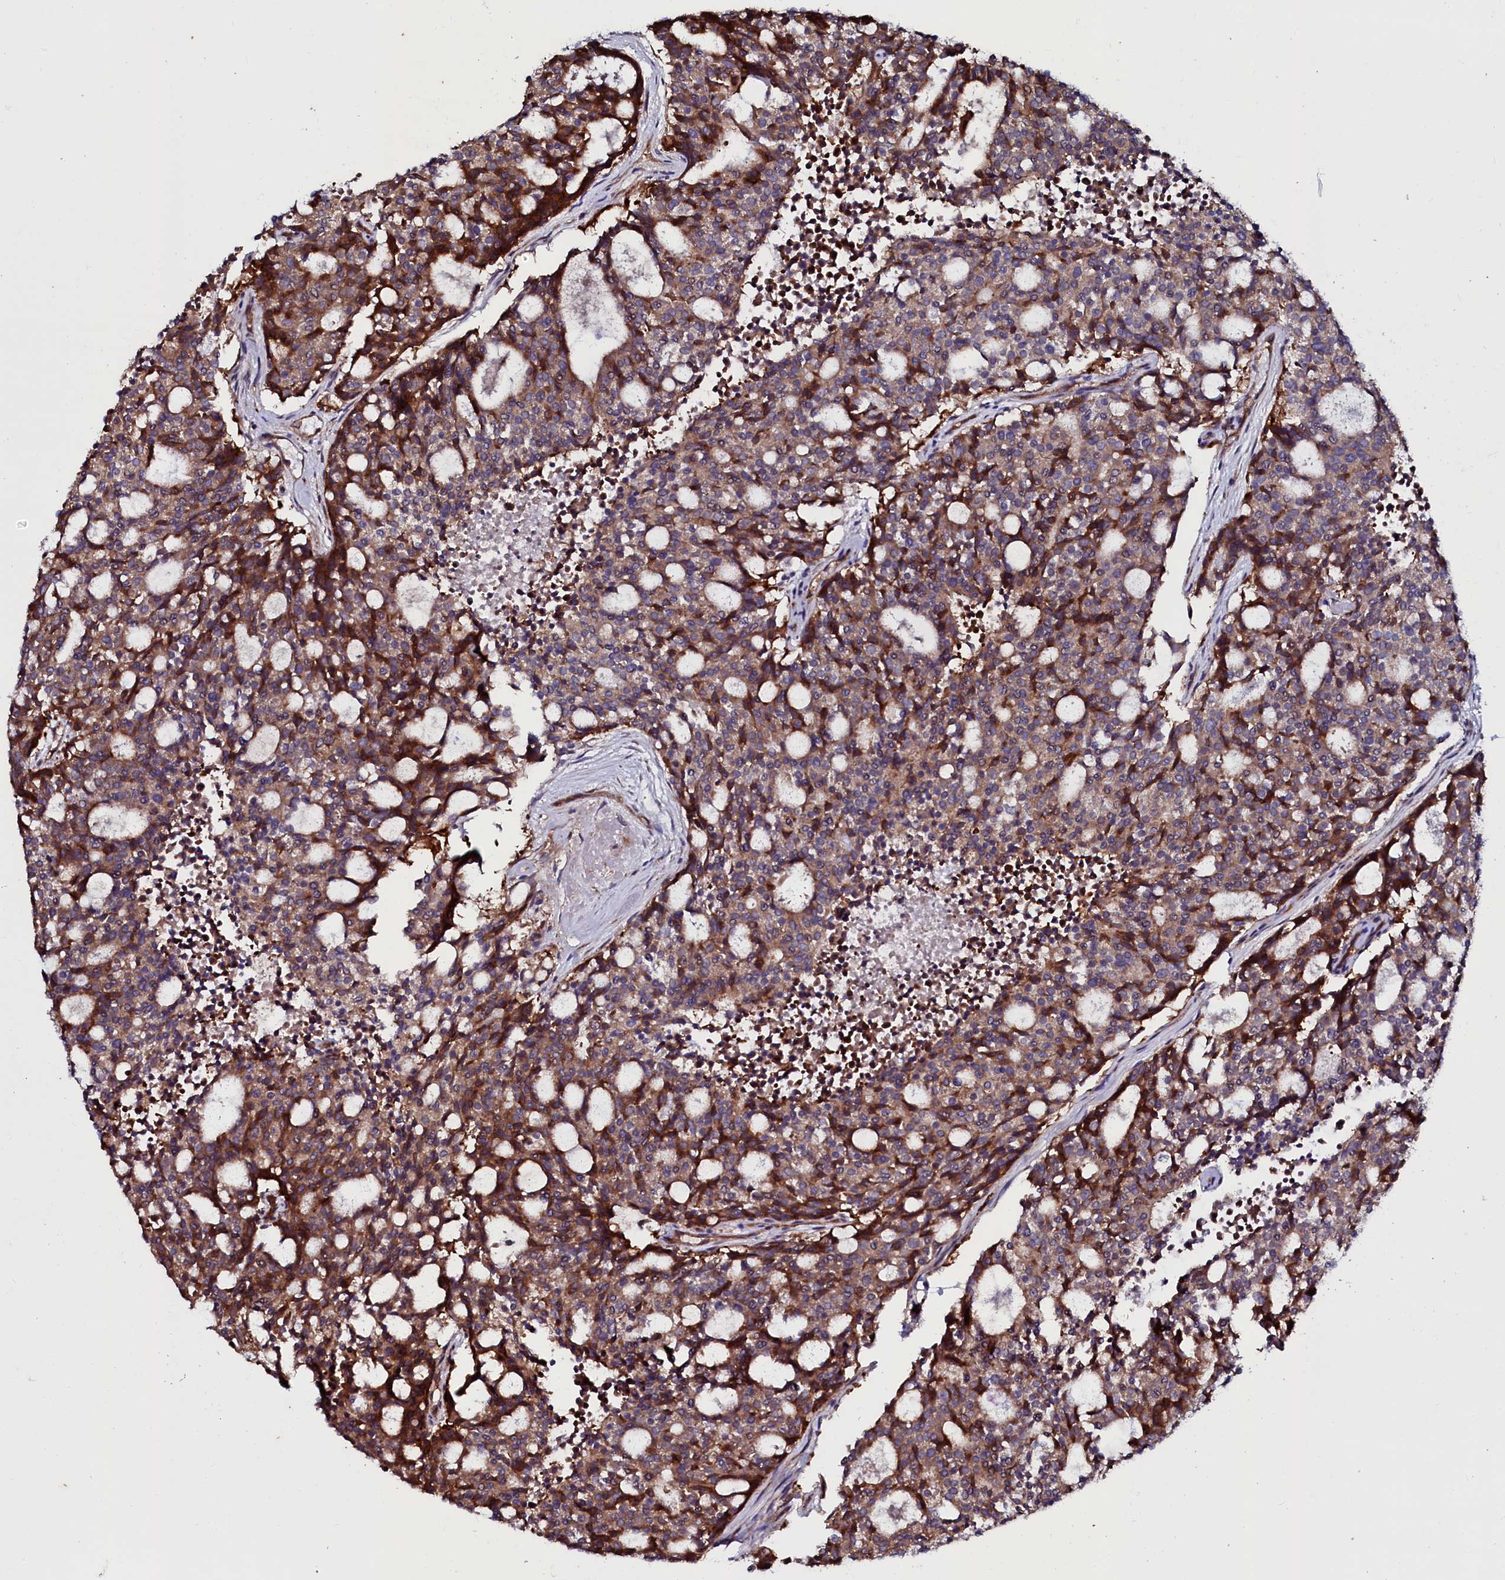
{"staining": {"intensity": "strong", "quantity": "25%-75%", "location": "cytoplasmic/membranous"}, "tissue": "carcinoid", "cell_type": "Tumor cells", "image_type": "cancer", "snomed": [{"axis": "morphology", "description": "Carcinoid, malignant, NOS"}, {"axis": "topography", "description": "Pancreas"}], "caption": "The photomicrograph exhibits immunohistochemical staining of malignant carcinoid. There is strong cytoplasmic/membranous staining is appreciated in approximately 25%-75% of tumor cells.", "gene": "USPL1", "patient": {"sex": "female", "age": 54}}